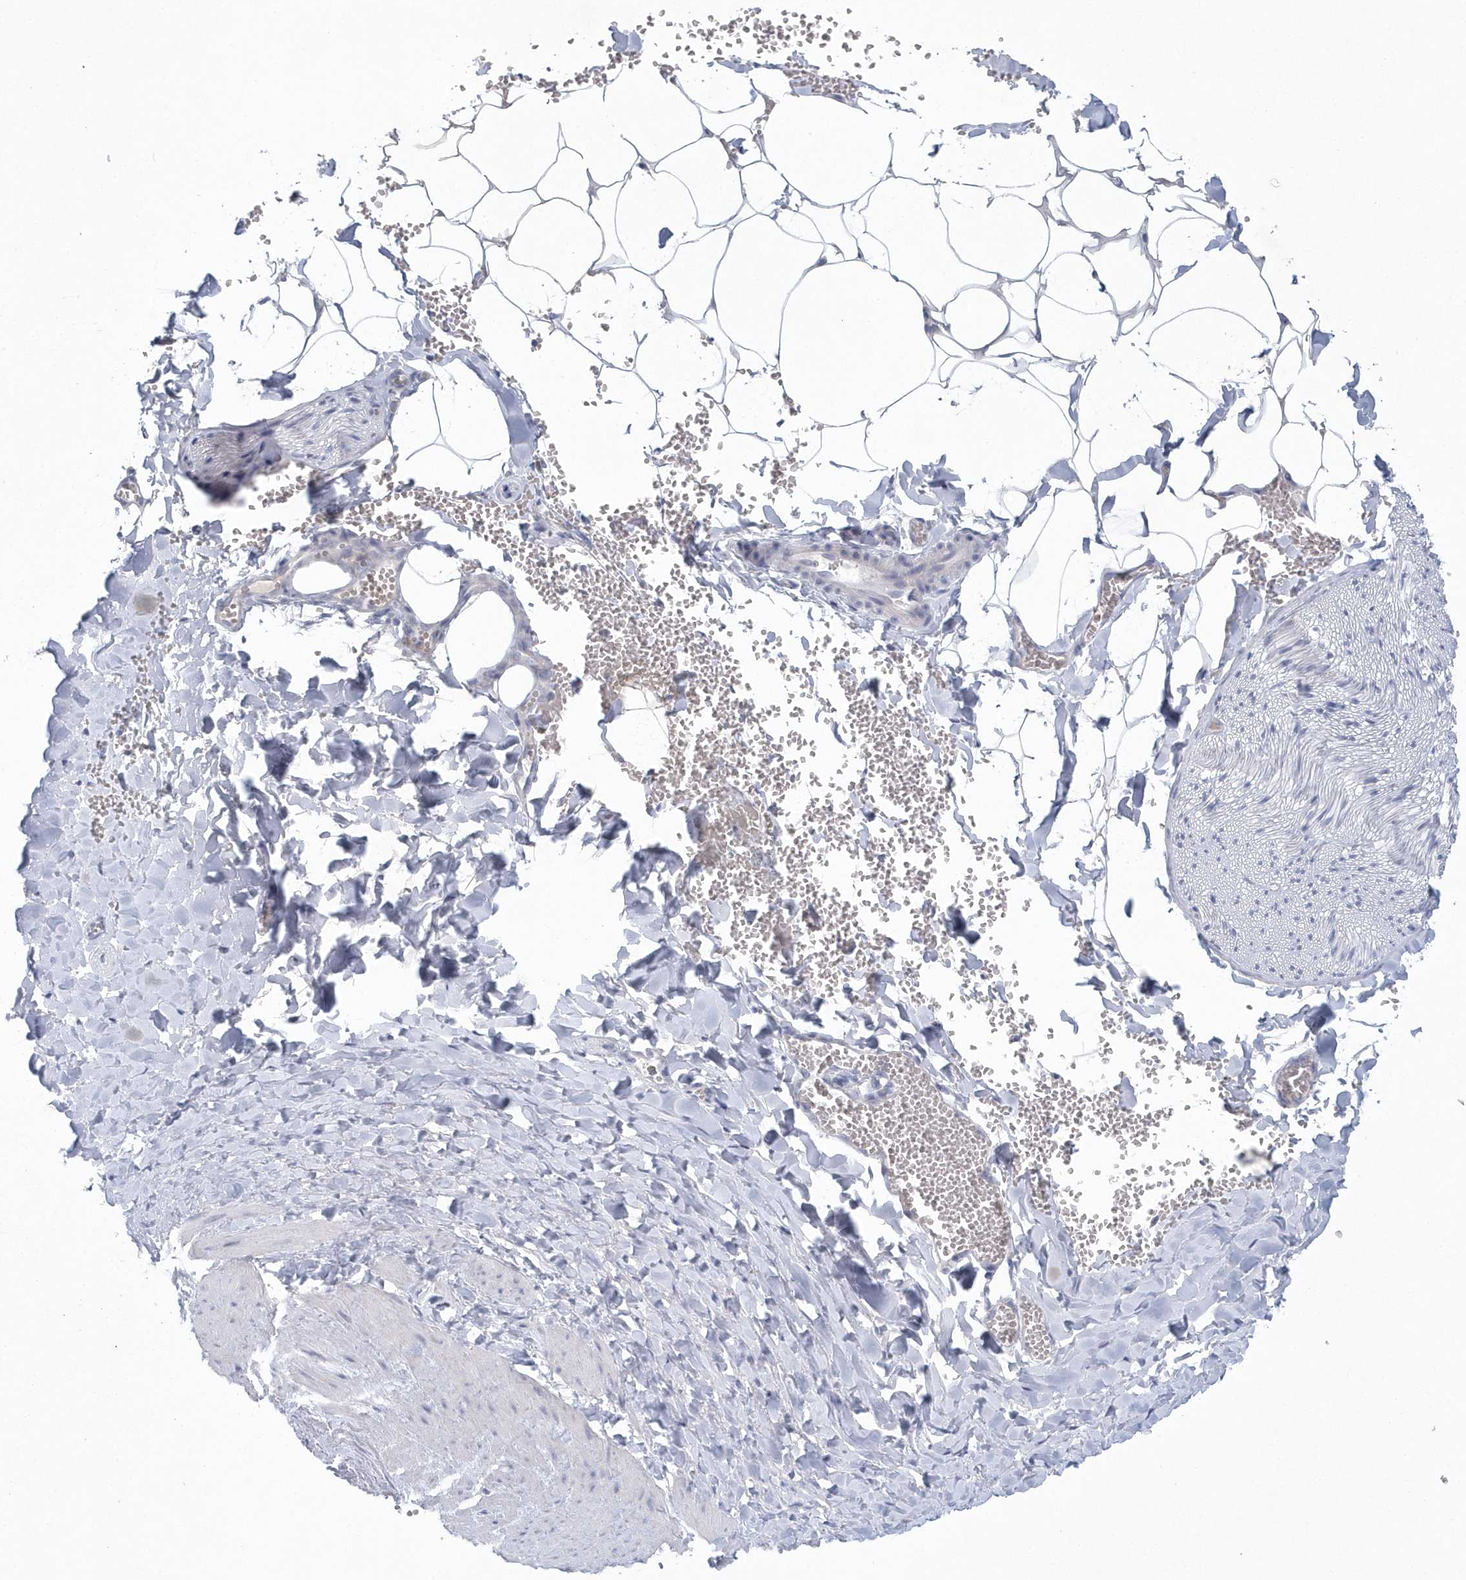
{"staining": {"intensity": "negative", "quantity": "none", "location": "none"}, "tissue": "adipose tissue", "cell_type": "Adipocytes", "image_type": "normal", "snomed": [{"axis": "morphology", "description": "Normal tissue, NOS"}, {"axis": "topography", "description": "Gallbladder"}, {"axis": "topography", "description": "Peripheral nerve tissue"}], "caption": "Immunohistochemistry (IHC) histopathology image of unremarkable human adipose tissue stained for a protein (brown), which displays no positivity in adipocytes.", "gene": "NIPAL1", "patient": {"sex": "male", "age": 38}}